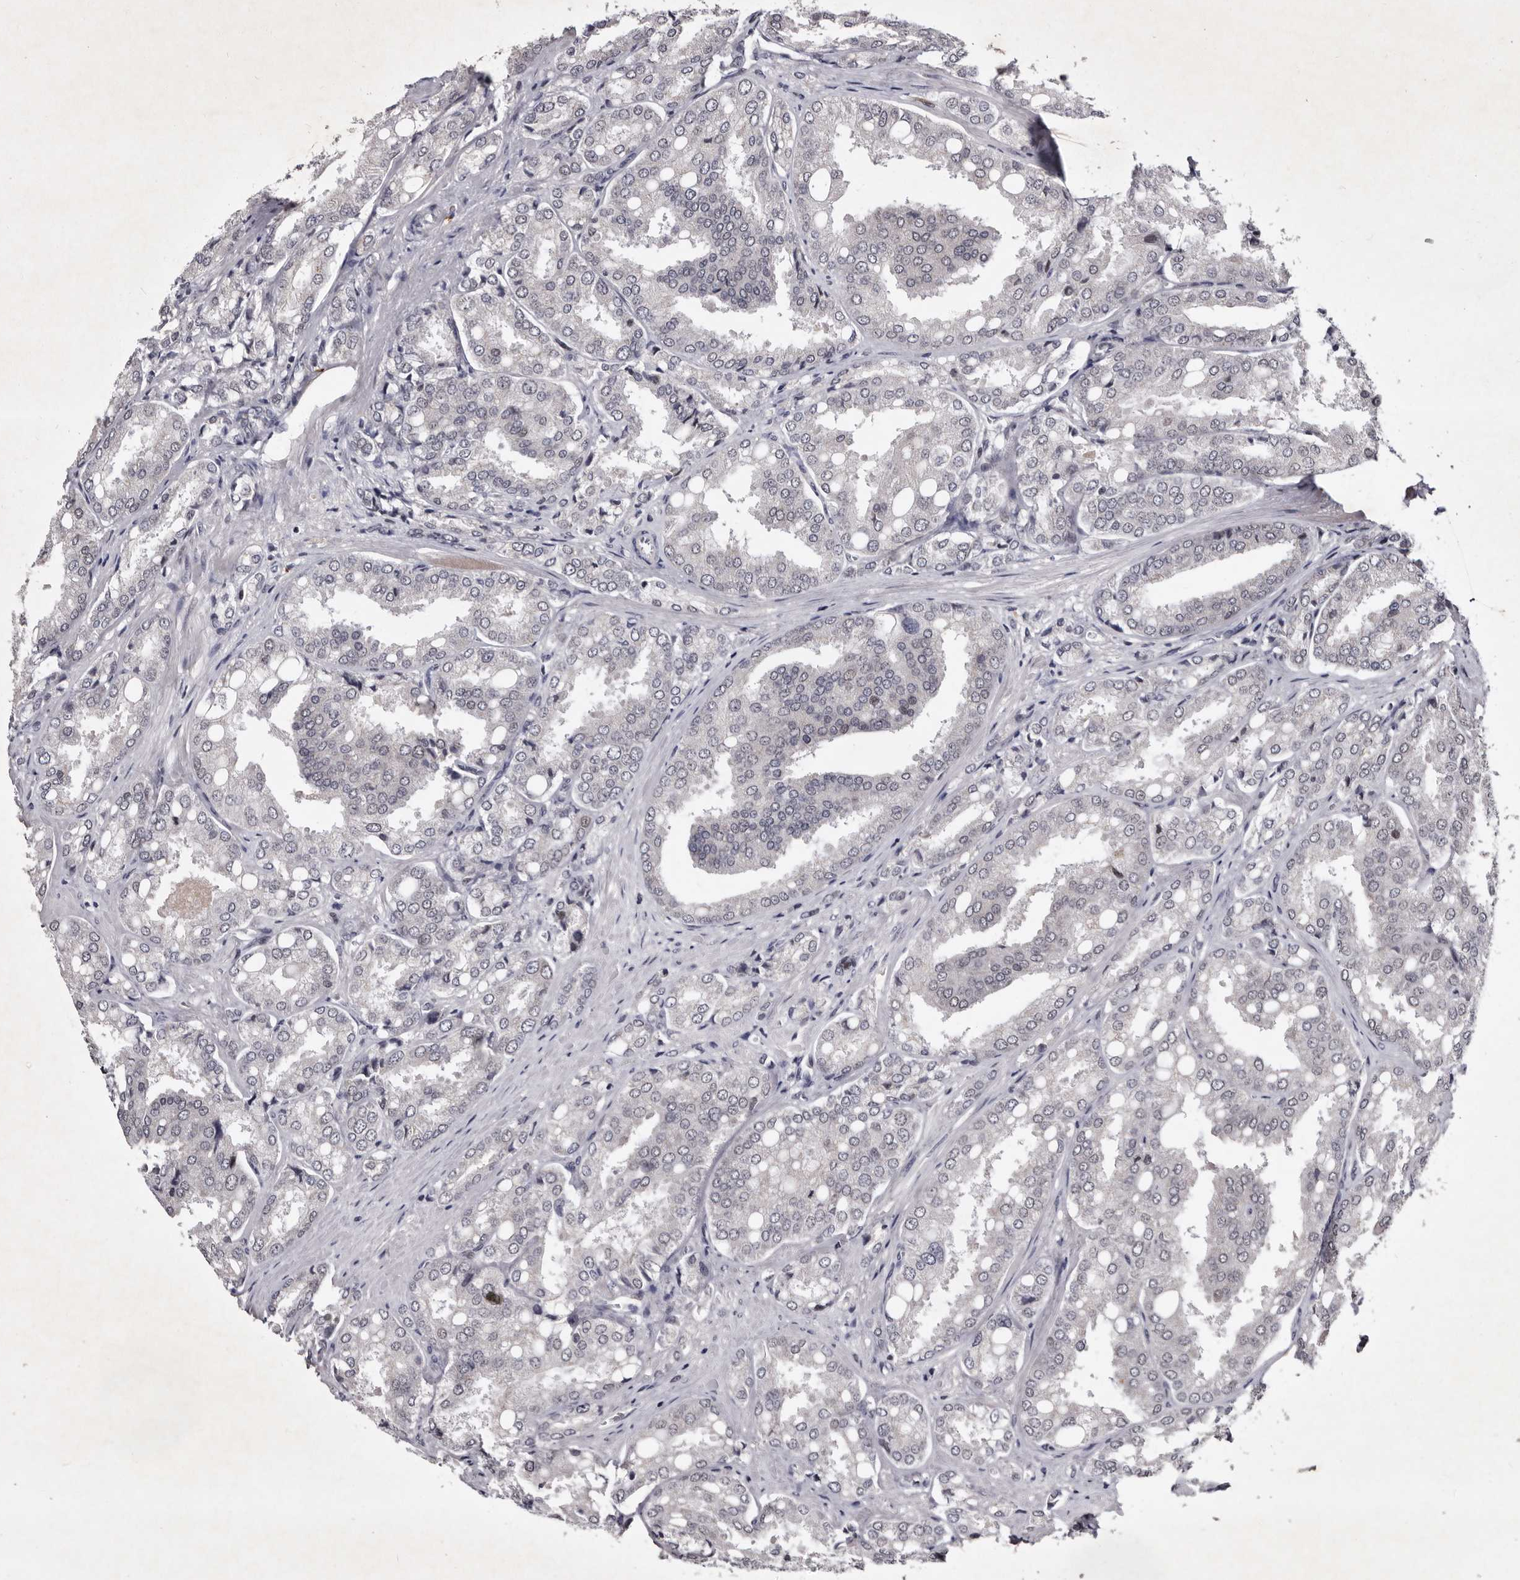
{"staining": {"intensity": "negative", "quantity": "none", "location": "none"}, "tissue": "prostate cancer", "cell_type": "Tumor cells", "image_type": "cancer", "snomed": [{"axis": "morphology", "description": "Adenocarcinoma, High grade"}, {"axis": "topography", "description": "Prostate"}], "caption": "Tumor cells show no significant expression in prostate cancer (adenocarcinoma (high-grade)).", "gene": "TNKS", "patient": {"sex": "male", "age": 50}}